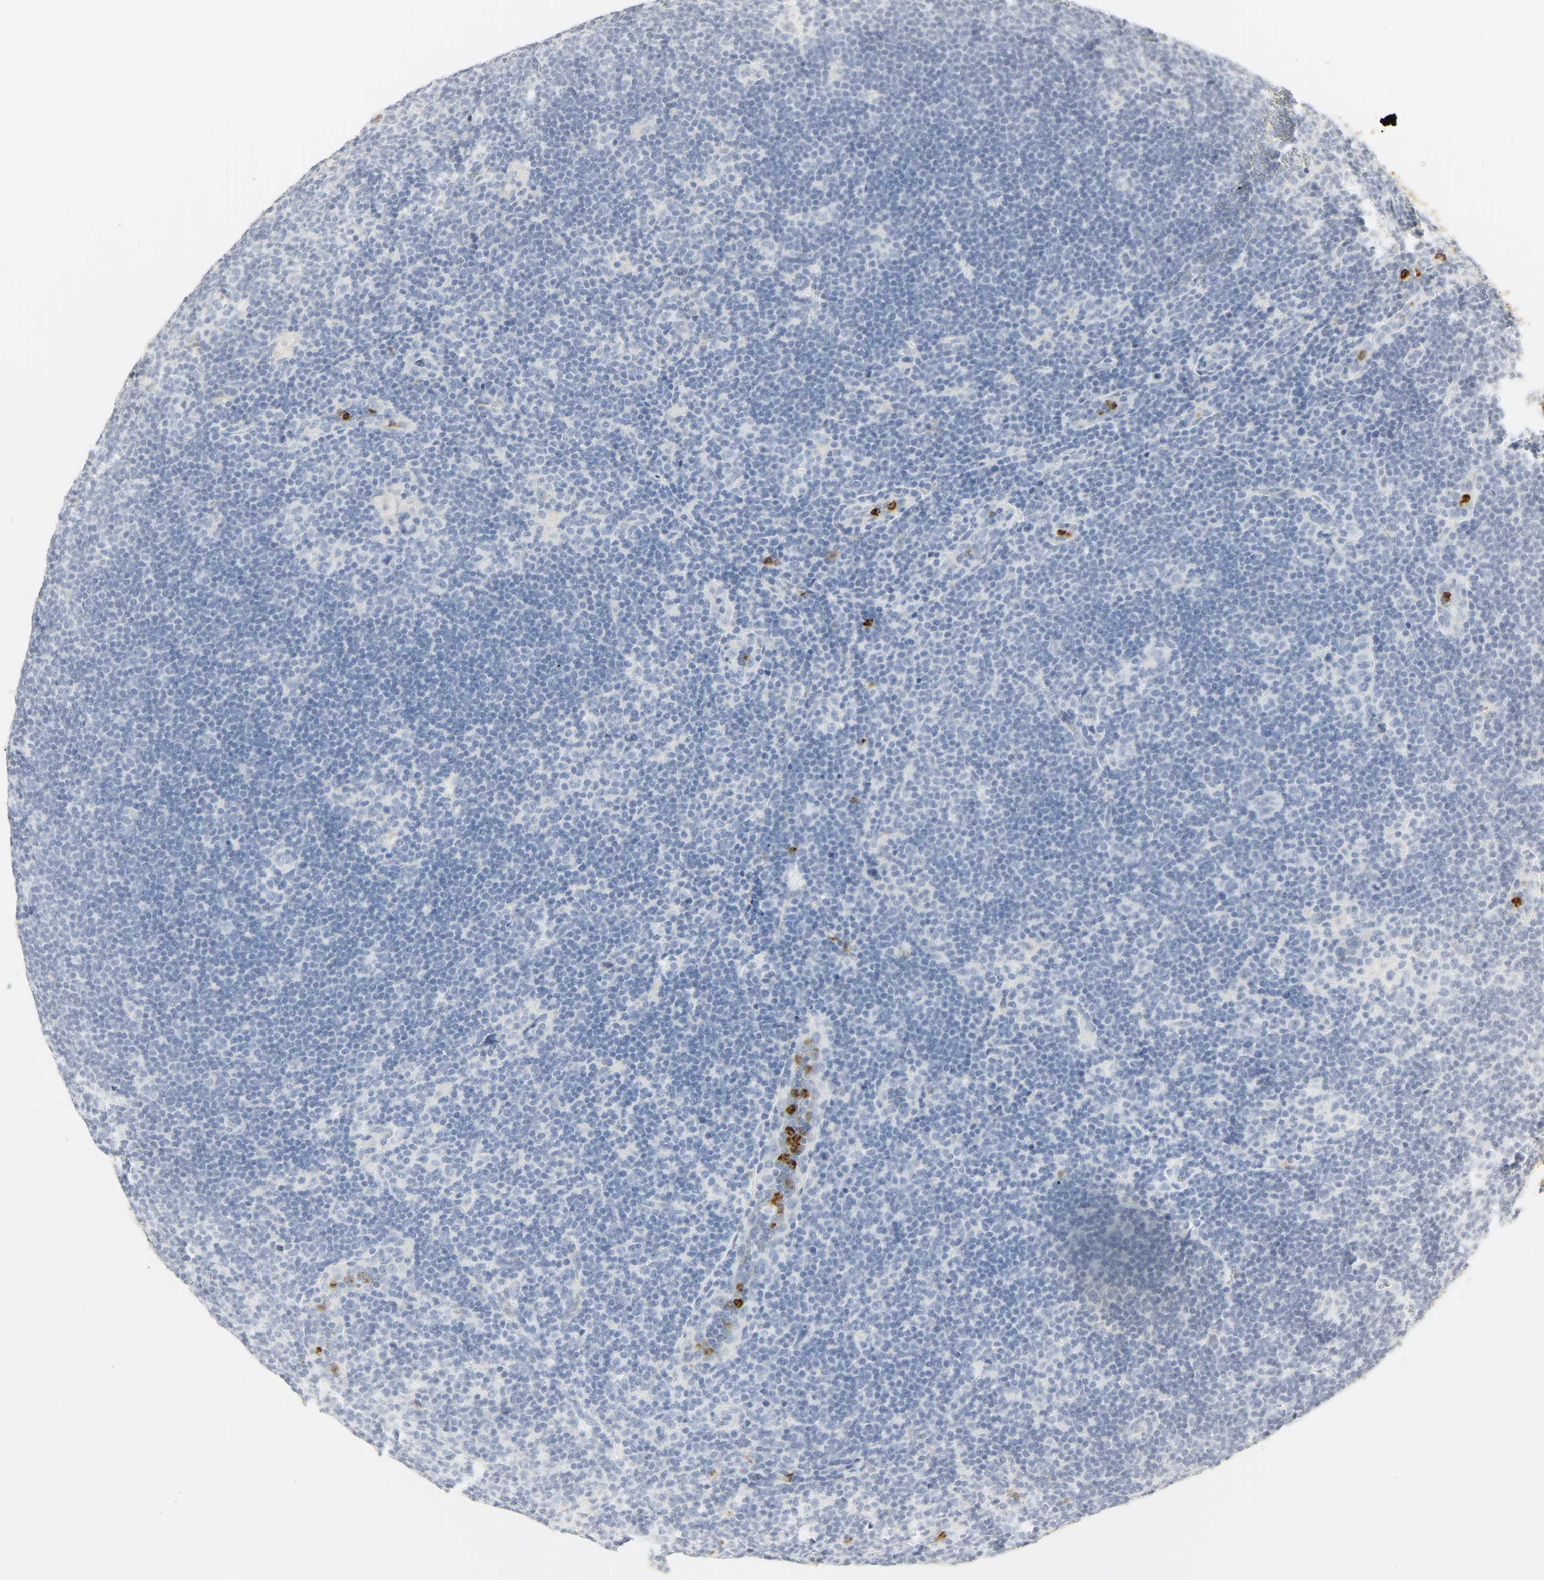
{"staining": {"intensity": "negative", "quantity": "none", "location": "none"}, "tissue": "lymphoma", "cell_type": "Tumor cells", "image_type": "cancer", "snomed": [{"axis": "morphology", "description": "Hodgkin's disease, NOS"}, {"axis": "topography", "description": "Lymph node"}], "caption": "Tumor cells are negative for protein expression in human Hodgkin's disease. The staining was performed using DAB to visualize the protein expression in brown, while the nuclei were stained in blue with hematoxylin (Magnification: 20x).", "gene": "MPO", "patient": {"sex": "female", "age": 57}}